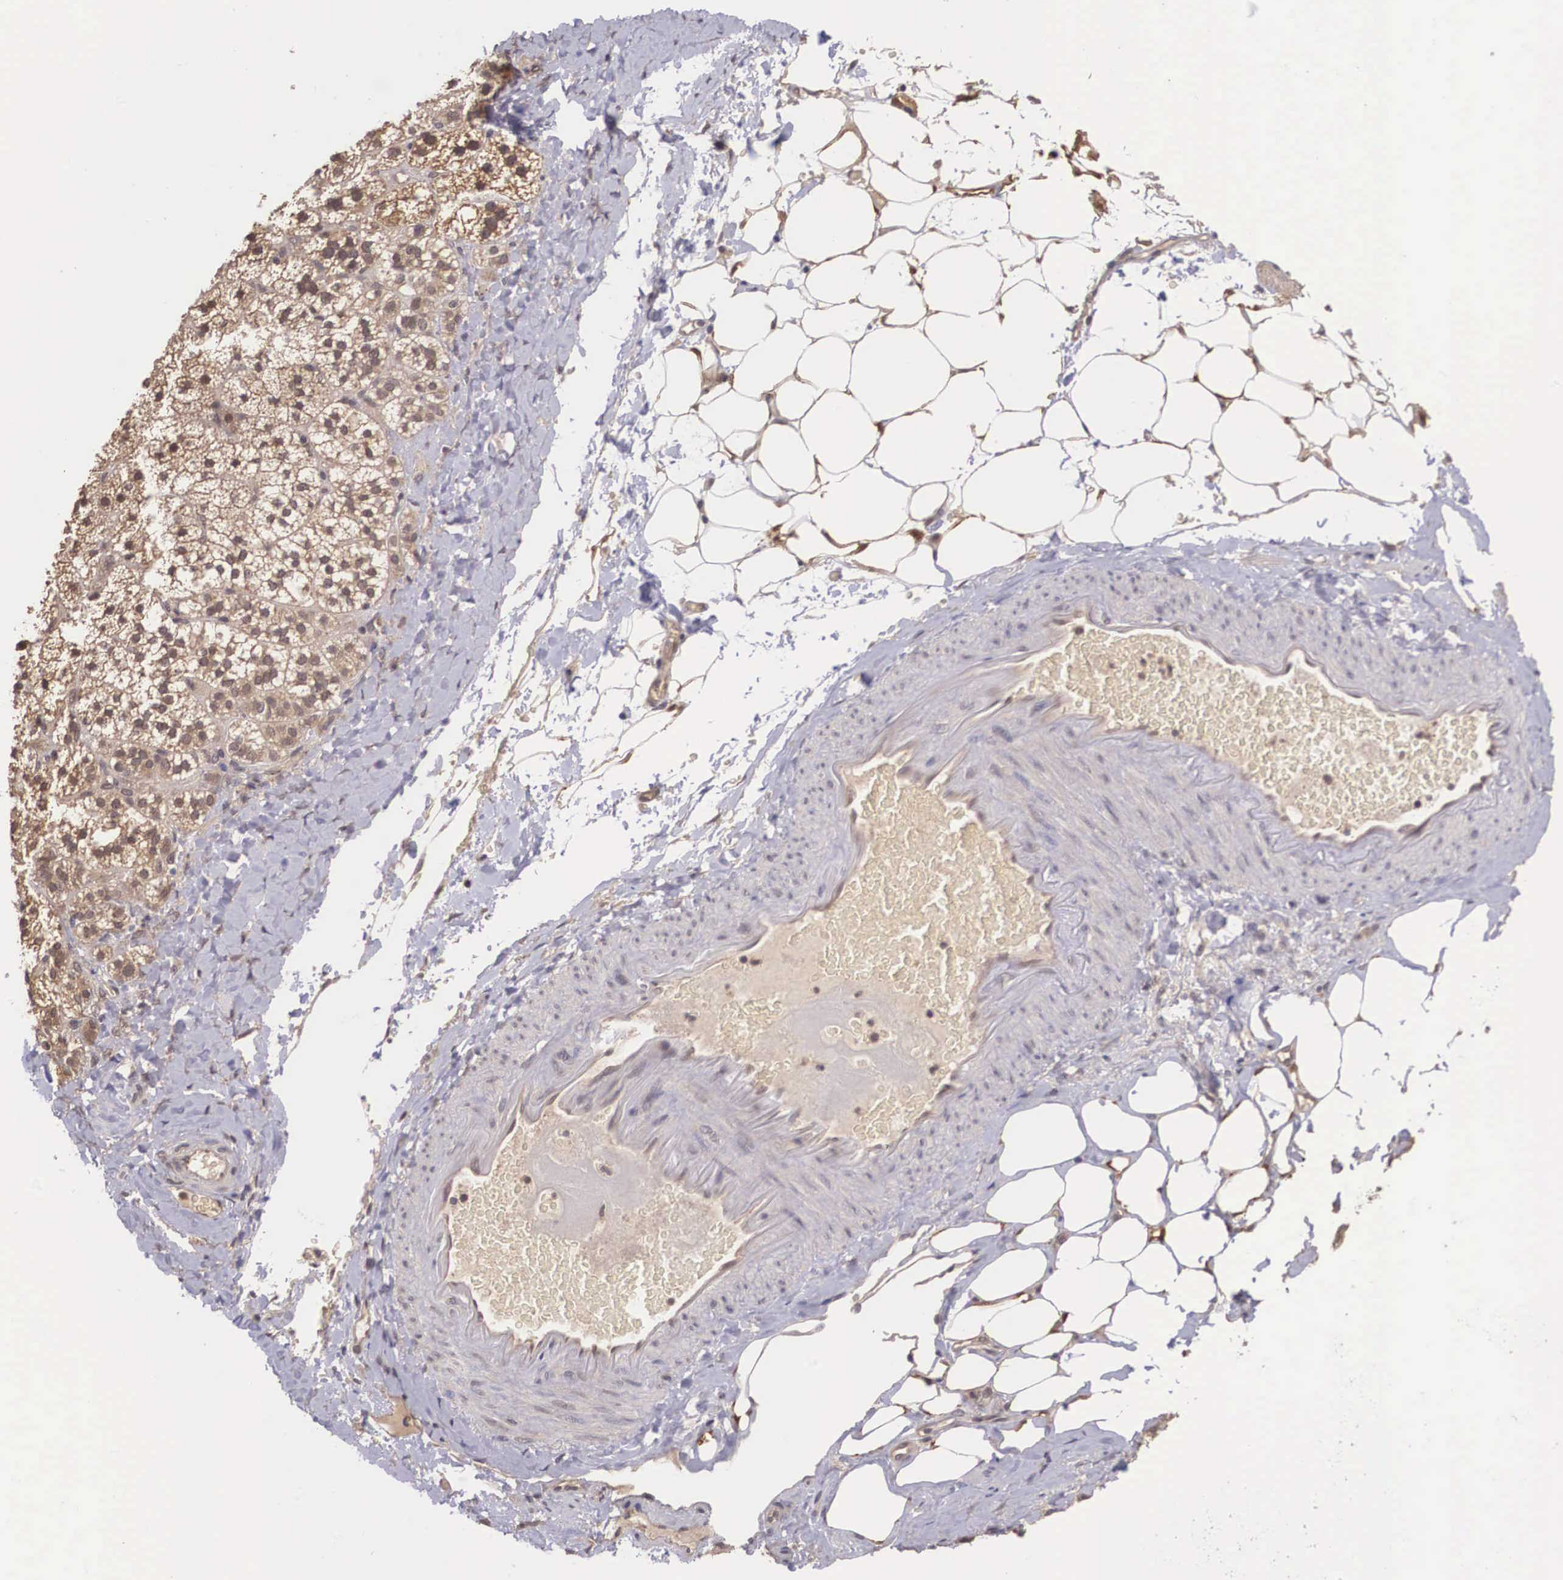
{"staining": {"intensity": "moderate", "quantity": ">75%", "location": "cytoplasmic/membranous"}, "tissue": "adrenal gland", "cell_type": "Glandular cells", "image_type": "normal", "snomed": [{"axis": "morphology", "description": "Normal tissue, NOS"}, {"axis": "topography", "description": "Adrenal gland"}], "caption": "Adrenal gland was stained to show a protein in brown. There is medium levels of moderate cytoplasmic/membranous staining in about >75% of glandular cells. The staining was performed using DAB to visualize the protein expression in brown, while the nuclei were stained in blue with hematoxylin (Magnification: 20x).", "gene": "VASH1", "patient": {"sex": "male", "age": 53}}